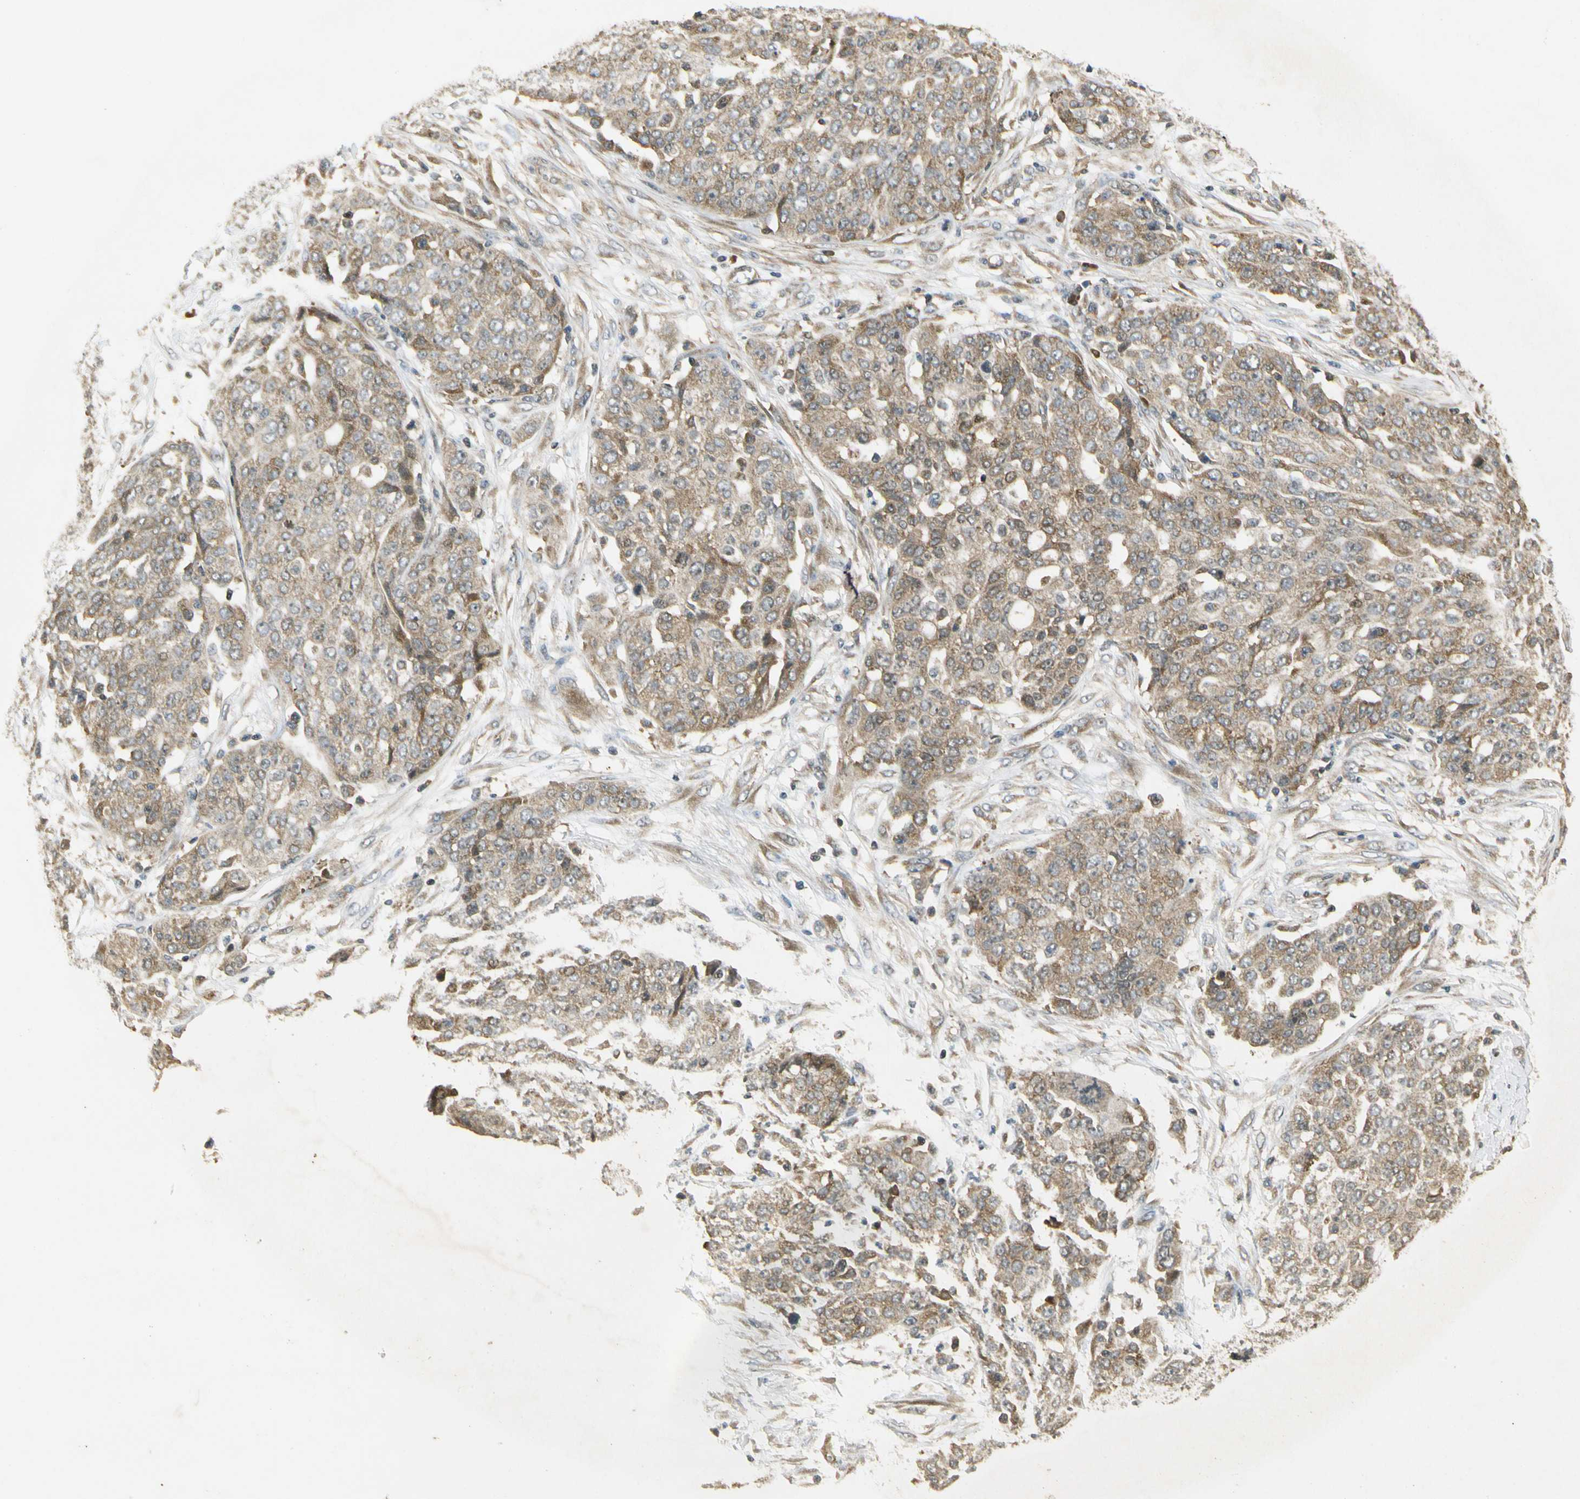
{"staining": {"intensity": "moderate", "quantity": ">75%", "location": "cytoplasmic/membranous"}, "tissue": "ovarian cancer", "cell_type": "Tumor cells", "image_type": "cancer", "snomed": [{"axis": "morphology", "description": "Cystadenocarcinoma, serous, NOS"}, {"axis": "topography", "description": "Soft tissue"}, {"axis": "topography", "description": "Ovary"}], "caption": "Brown immunohistochemical staining in human ovarian cancer (serous cystadenocarcinoma) reveals moderate cytoplasmic/membranous expression in about >75% of tumor cells. (DAB = brown stain, brightfield microscopy at high magnification).", "gene": "EIF1AX", "patient": {"sex": "female", "age": 57}}